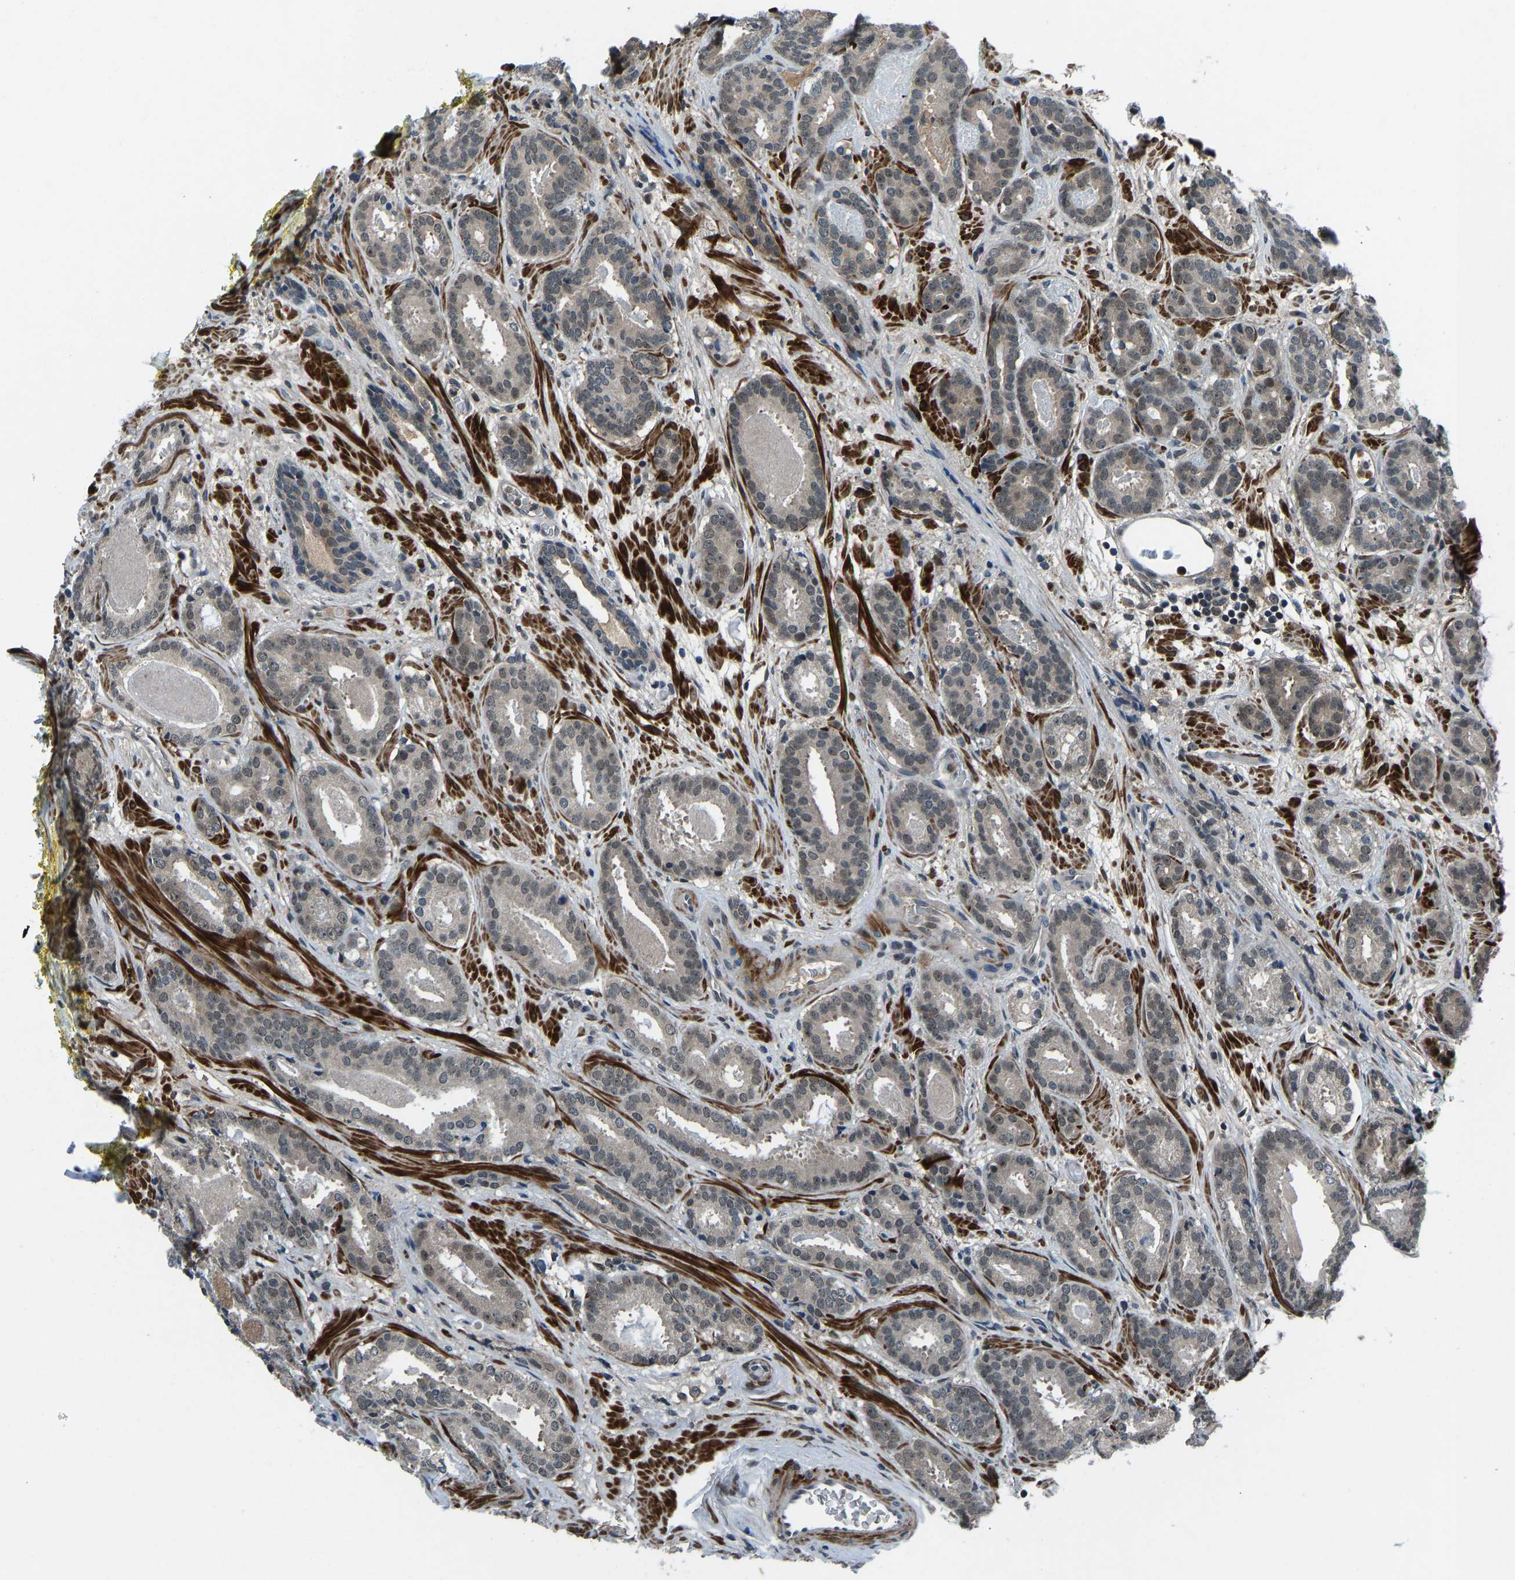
{"staining": {"intensity": "weak", "quantity": ">75%", "location": "nuclear"}, "tissue": "prostate cancer", "cell_type": "Tumor cells", "image_type": "cancer", "snomed": [{"axis": "morphology", "description": "Adenocarcinoma, Low grade"}, {"axis": "topography", "description": "Prostate"}], "caption": "A high-resolution image shows IHC staining of prostate cancer (low-grade adenocarcinoma), which displays weak nuclear expression in about >75% of tumor cells.", "gene": "RLIM", "patient": {"sex": "male", "age": 69}}